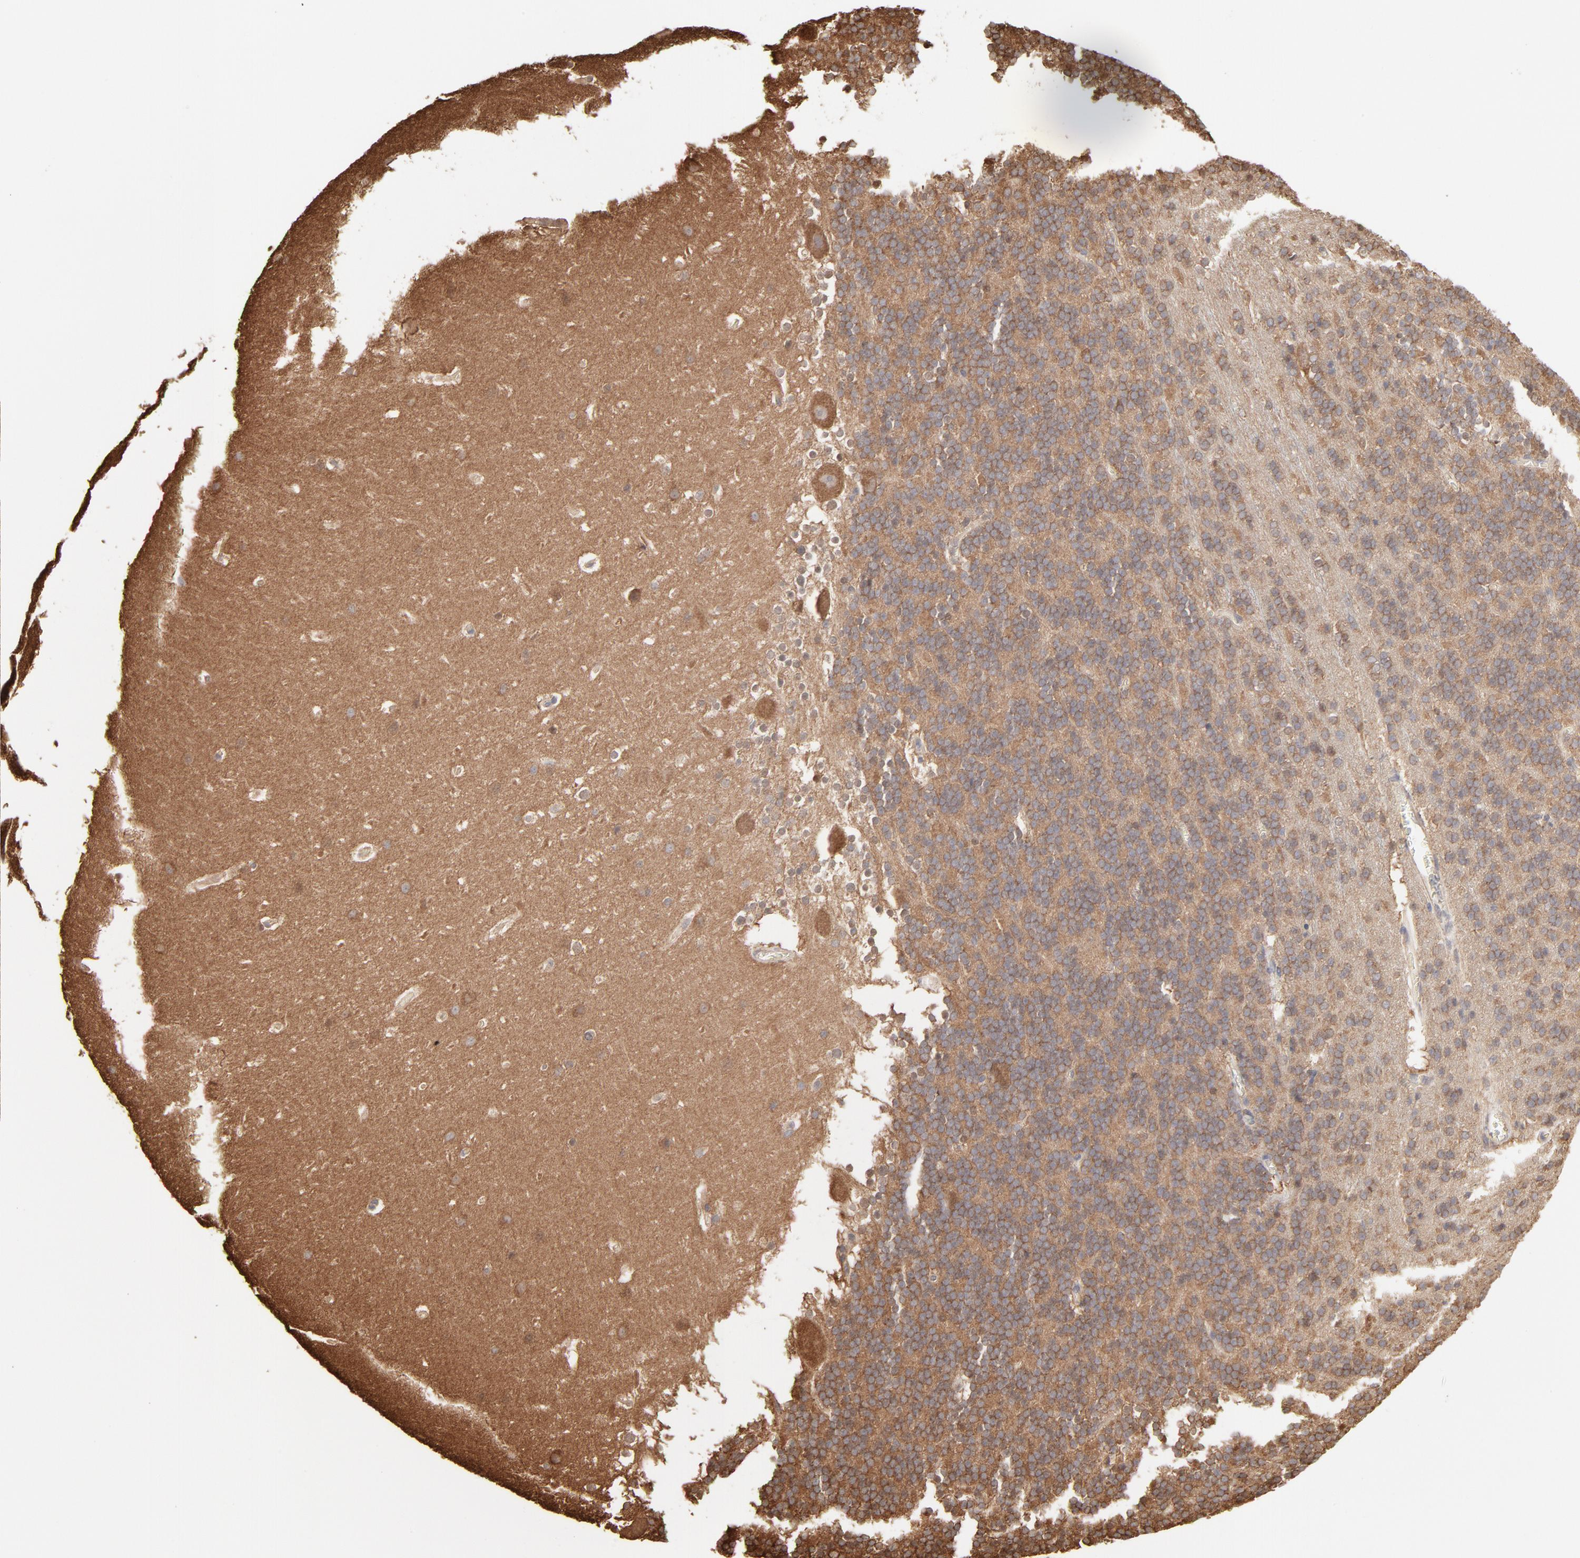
{"staining": {"intensity": "moderate", "quantity": ">75%", "location": "cytoplasmic/membranous"}, "tissue": "cerebellum", "cell_type": "Cells in granular layer", "image_type": "normal", "snomed": [{"axis": "morphology", "description": "Normal tissue, NOS"}, {"axis": "topography", "description": "Cerebellum"}], "caption": "Immunohistochemistry (IHC) (DAB) staining of benign human cerebellum exhibits moderate cytoplasmic/membranous protein staining in about >75% of cells in granular layer.", "gene": "PPP2CA", "patient": {"sex": "female", "age": 19}}